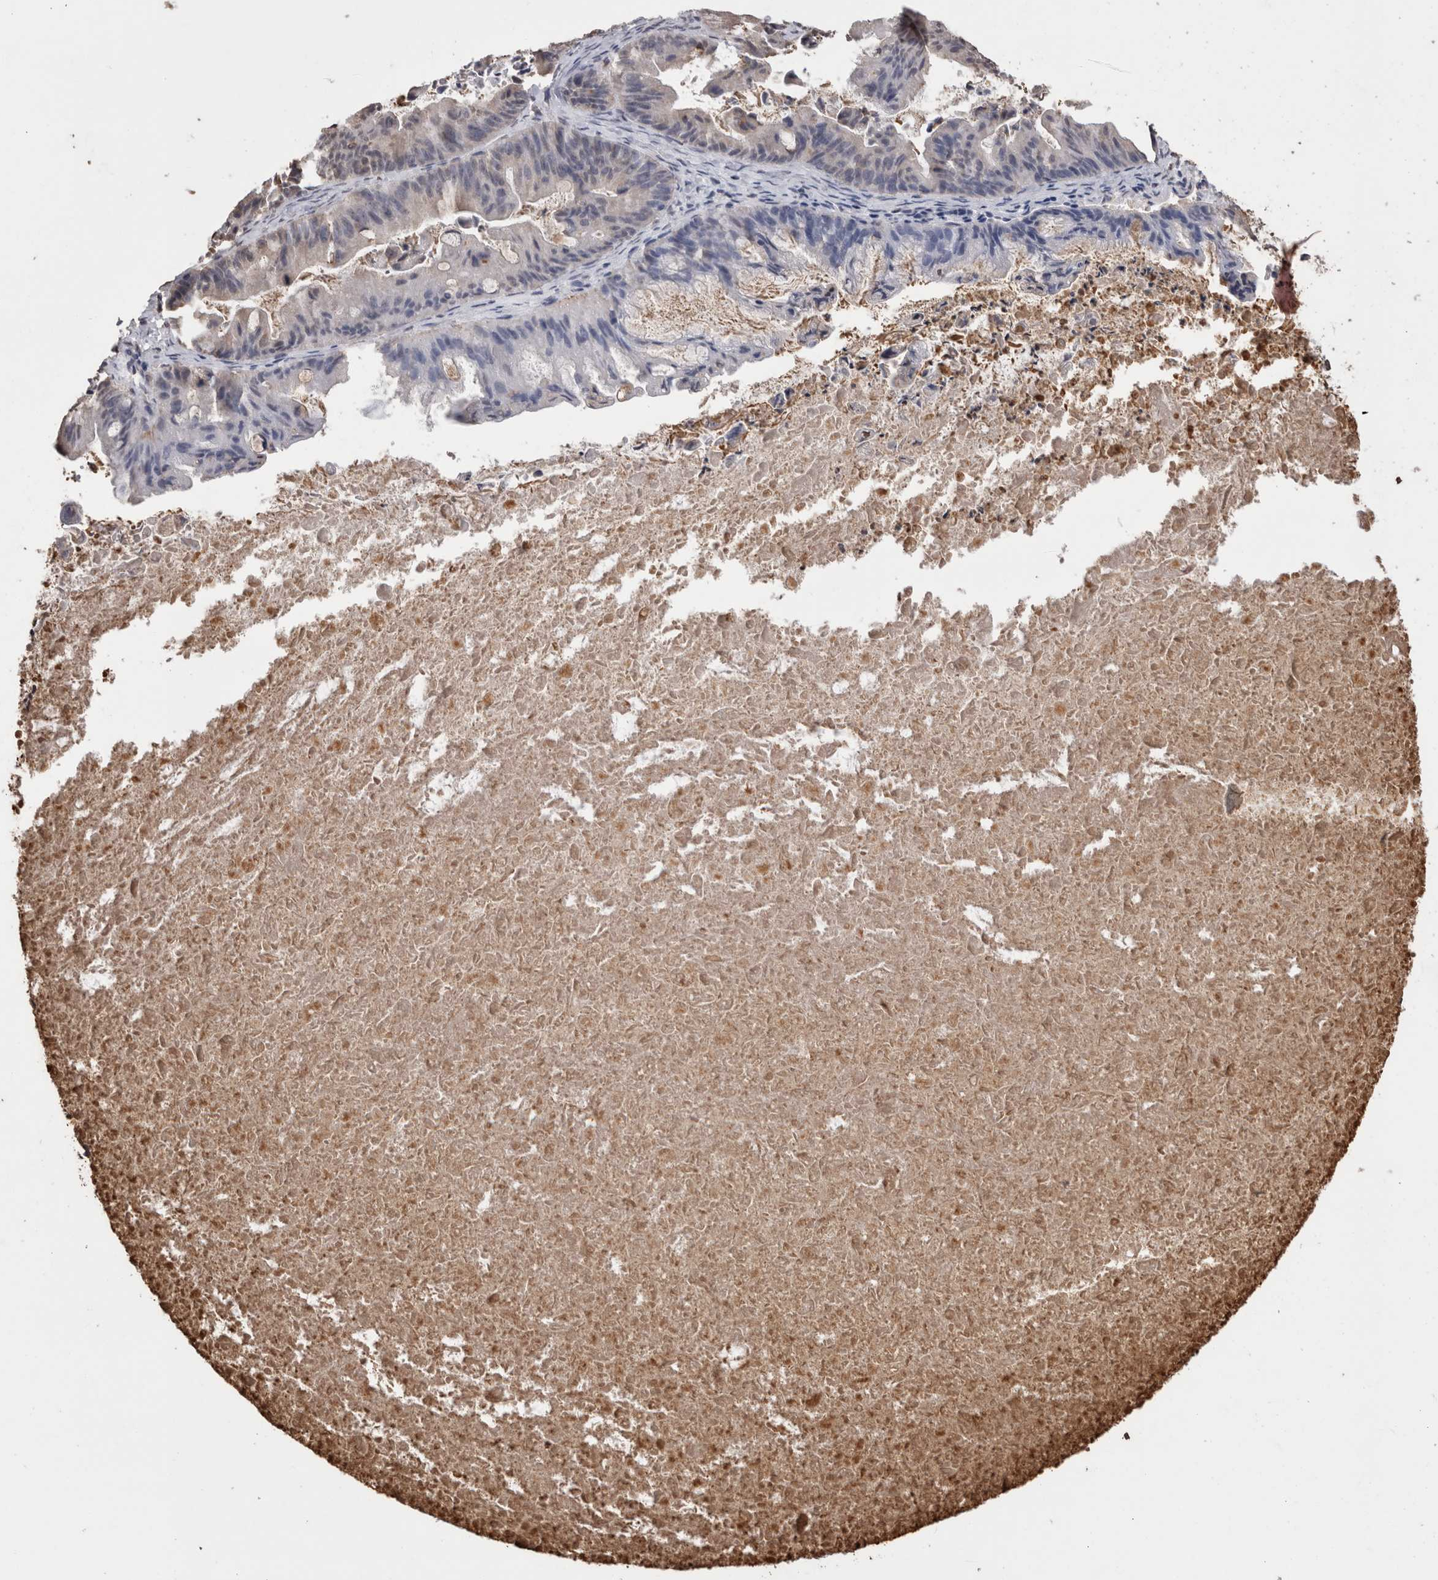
{"staining": {"intensity": "negative", "quantity": "none", "location": "none"}, "tissue": "ovarian cancer", "cell_type": "Tumor cells", "image_type": "cancer", "snomed": [{"axis": "morphology", "description": "Cystadenocarcinoma, mucinous, NOS"}, {"axis": "topography", "description": "Ovary"}], "caption": "Tumor cells are negative for protein expression in human mucinous cystadenocarcinoma (ovarian).", "gene": "GRK5", "patient": {"sex": "female", "age": 37}}